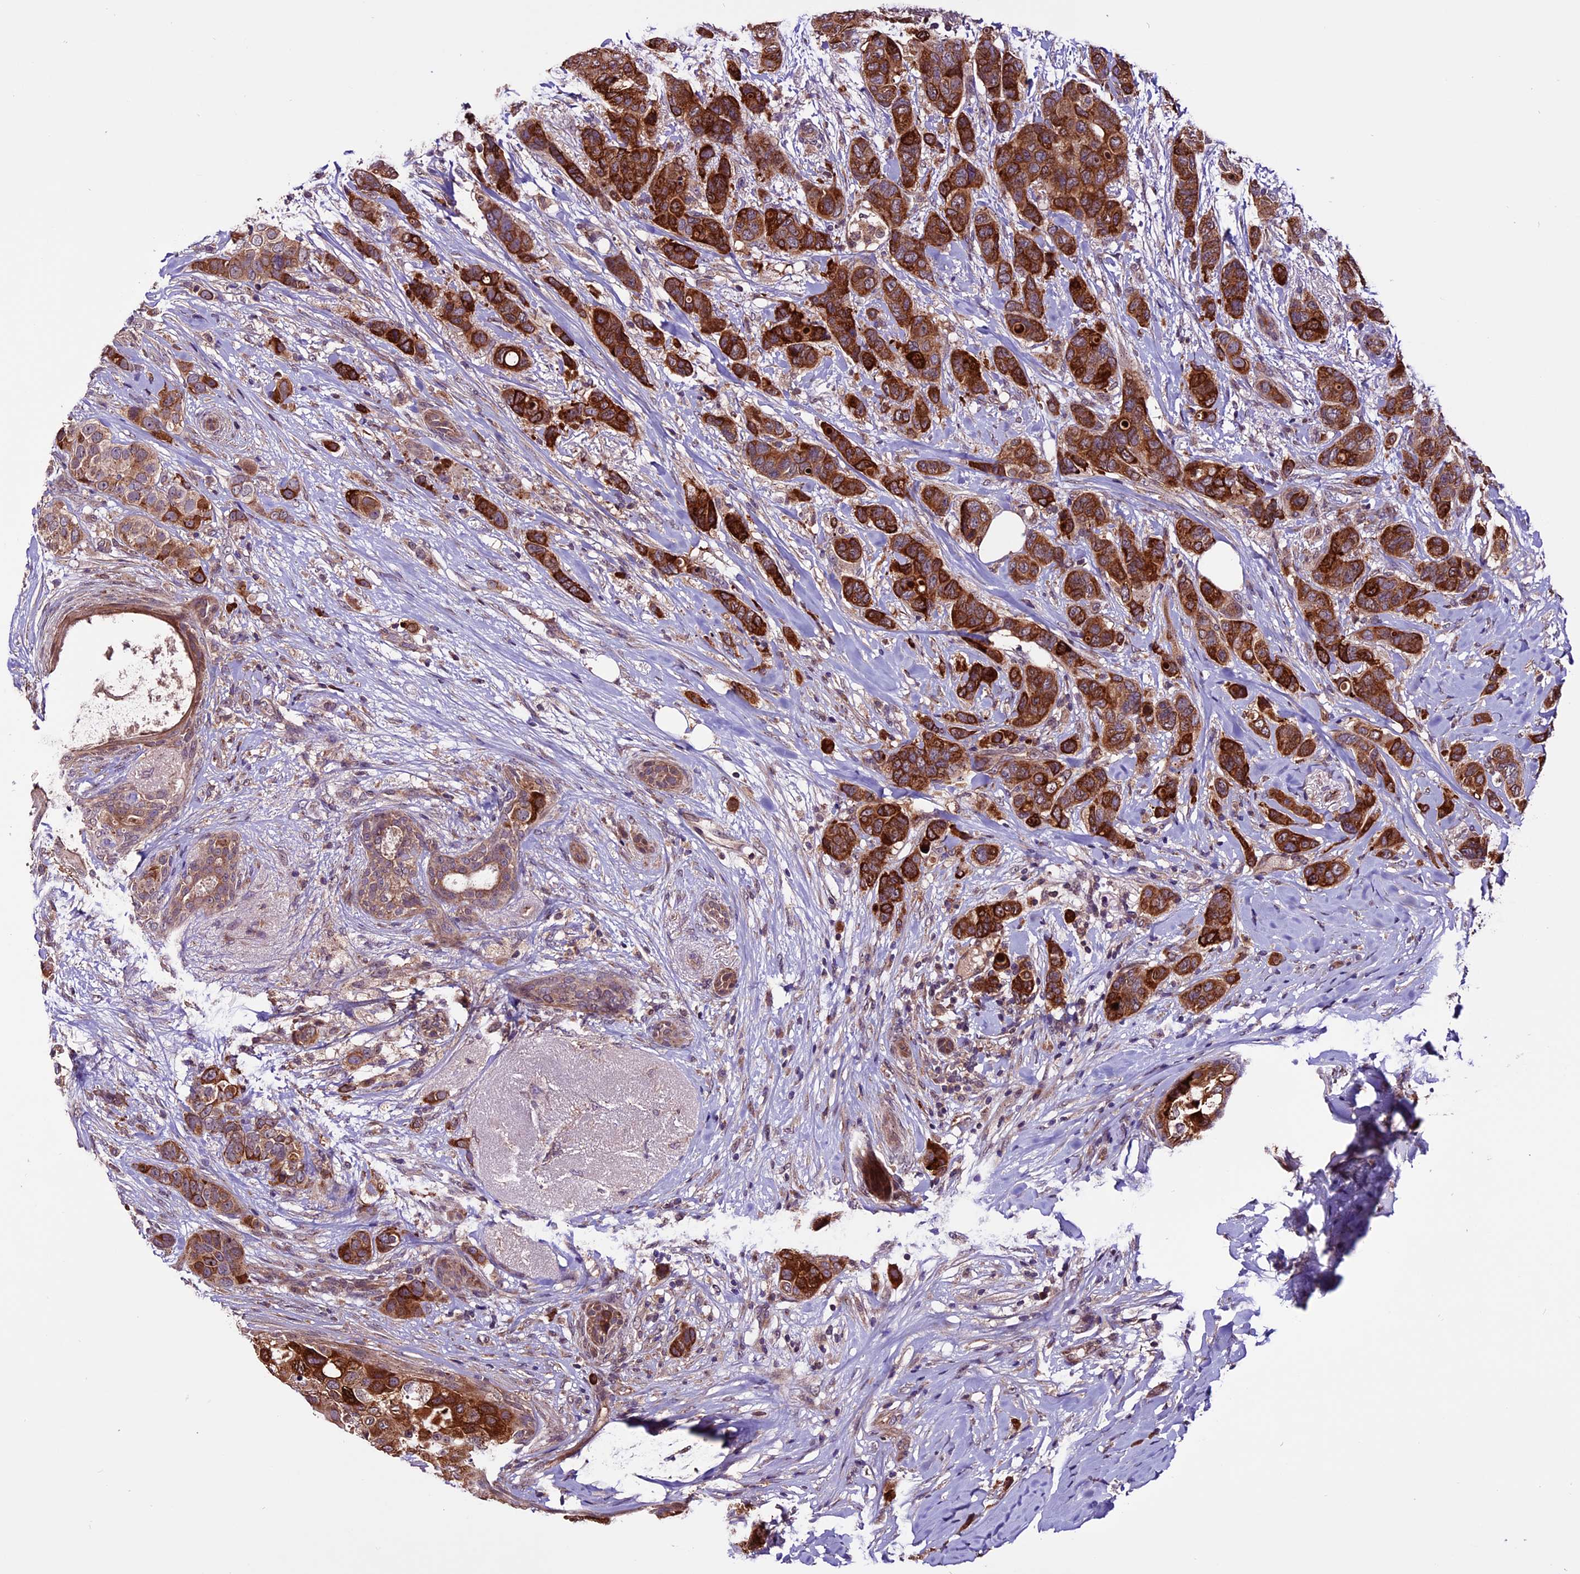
{"staining": {"intensity": "strong", "quantity": ">75%", "location": "cytoplasmic/membranous"}, "tissue": "breast cancer", "cell_type": "Tumor cells", "image_type": "cancer", "snomed": [{"axis": "morphology", "description": "Lobular carcinoma"}, {"axis": "topography", "description": "Breast"}], "caption": "This histopathology image reveals breast cancer stained with immunohistochemistry to label a protein in brown. The cytoplasmic/membranous of tumor cells show strong positivity for the protein. Nuclei are counter-stained blue.", "gene": "RINL", "patient": {"sex": "female", "age": 51}}